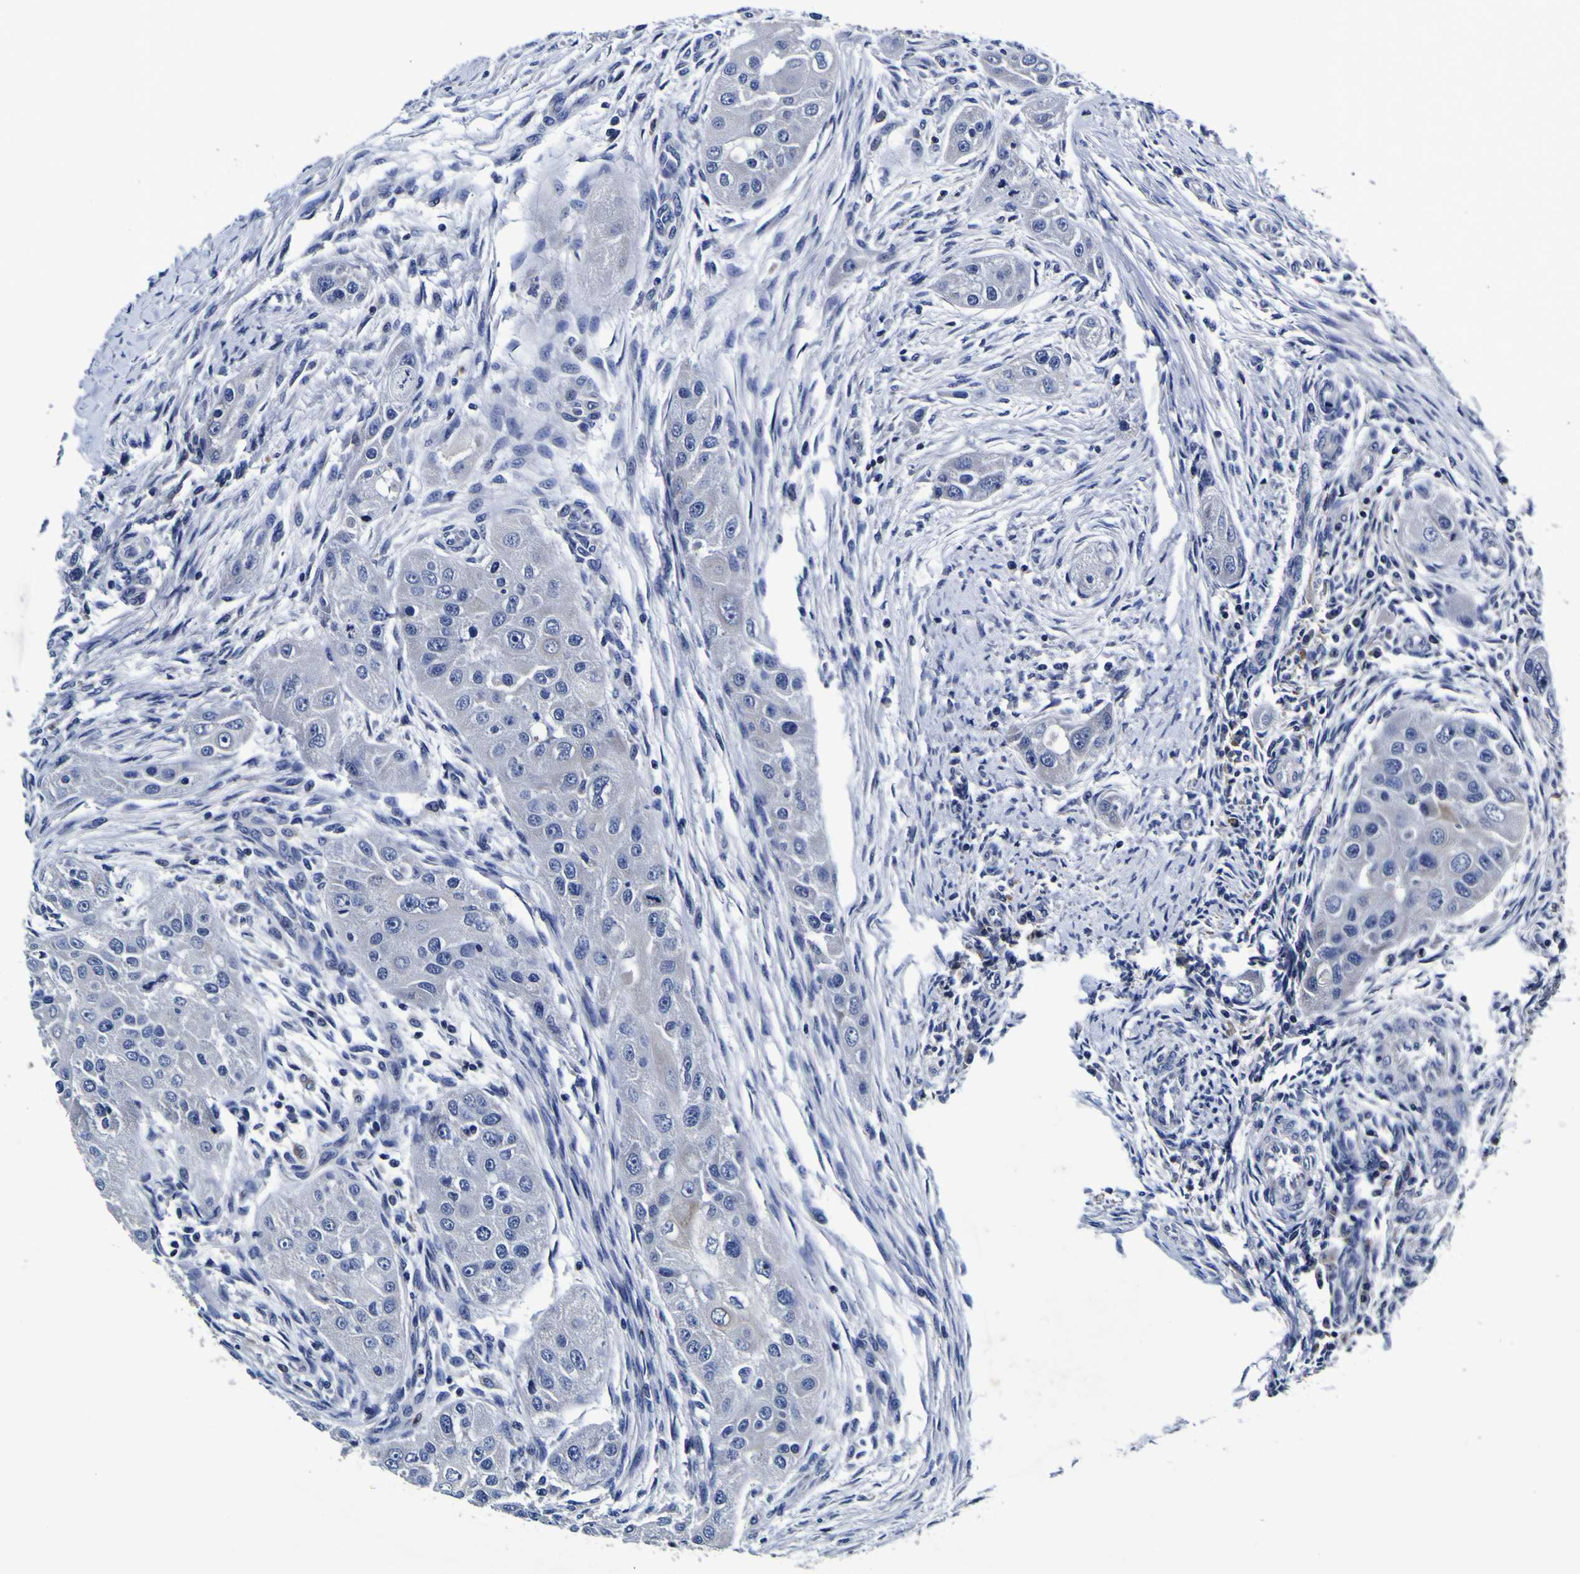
{"staining": {"intensity": "negative", "quantity": "none", "location": "none"}, "tissue": "head and neck cancer", "cell_type": "Tumor cells", "image_type": "cancer", "snomed": [{"axis": "morphology", "description": "Normal tissue, NOS"}, {"axis": "morphology", "description": "Squamous cell carcinoma, NOS"}, {"axis": "topography", "description": "Skeletal muscle"}, {"axis": "topography", "description": "Head-Neck"}], "caption": "Tumor cells show no significant protein staining in head and neck cancer (squamous cell carcinoma). Brightfield microscopy of IHC stained with DAB (3,3'-diaminobenzidine) (brown) and hematoxylin (blue), captured at high magnification.", "gene": "PANK4", "patient": {"sex": "male", "age": 51}}